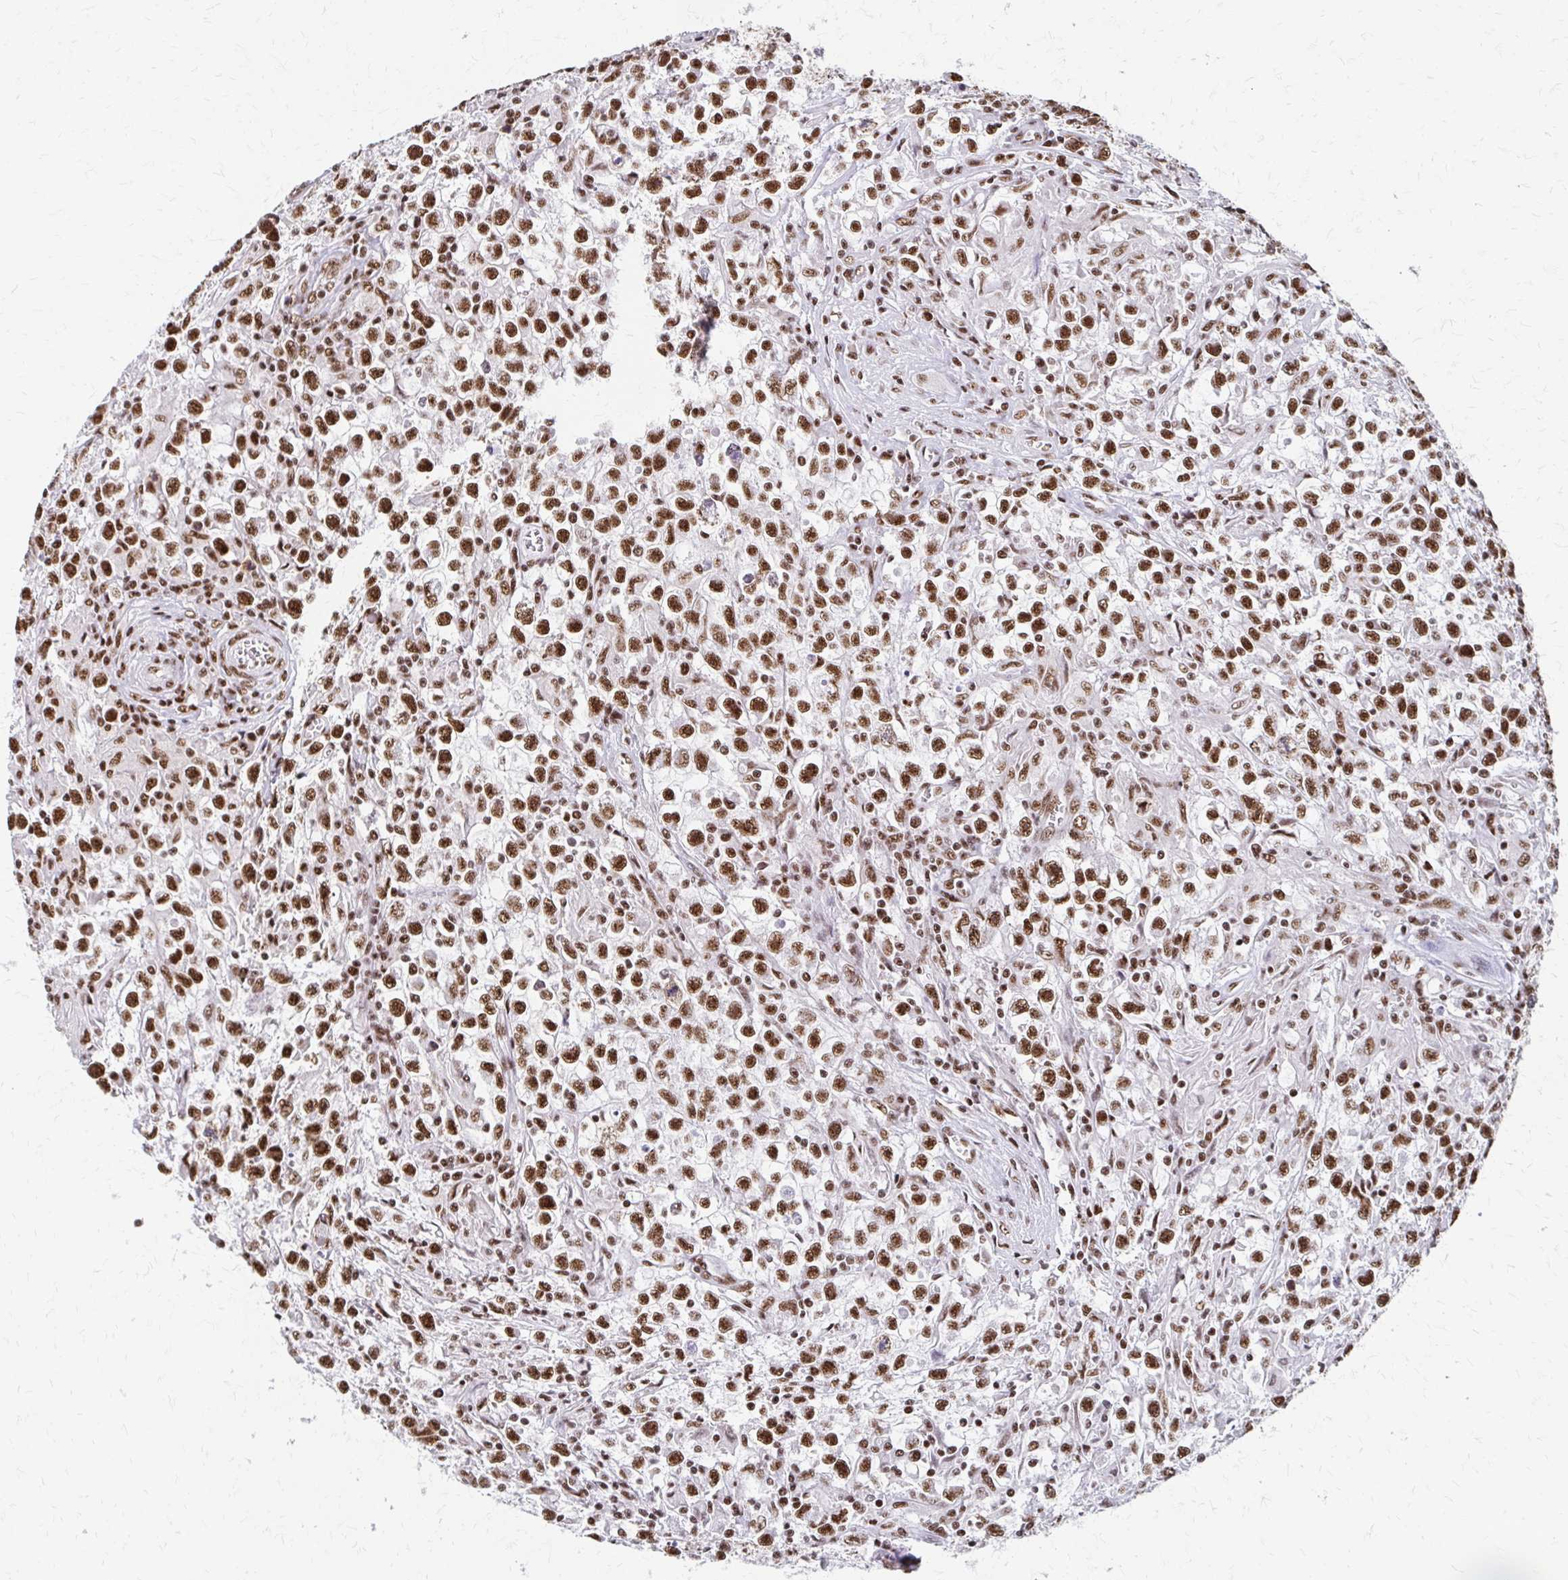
{"staining": {"intensity": "moderate", "quantity": ">75%", "location": "nuclear"}, "tissue": "testis cancer", "cell_type": "Tumor cells", "image_type": "cancer", "snomed": [{"axis": "morphology", "description": "Seminoma, NOS"}, {"axis": "topography", "description": "Testis"}], "caption": "High-power microscopy captured an immunohistochemistry image of testis seminoma, revealing moderate nuclear expression in approximately >75% of tumor cells.", "gene": "CNKSR3", "patient": {"sex": "male", "age": 31}}